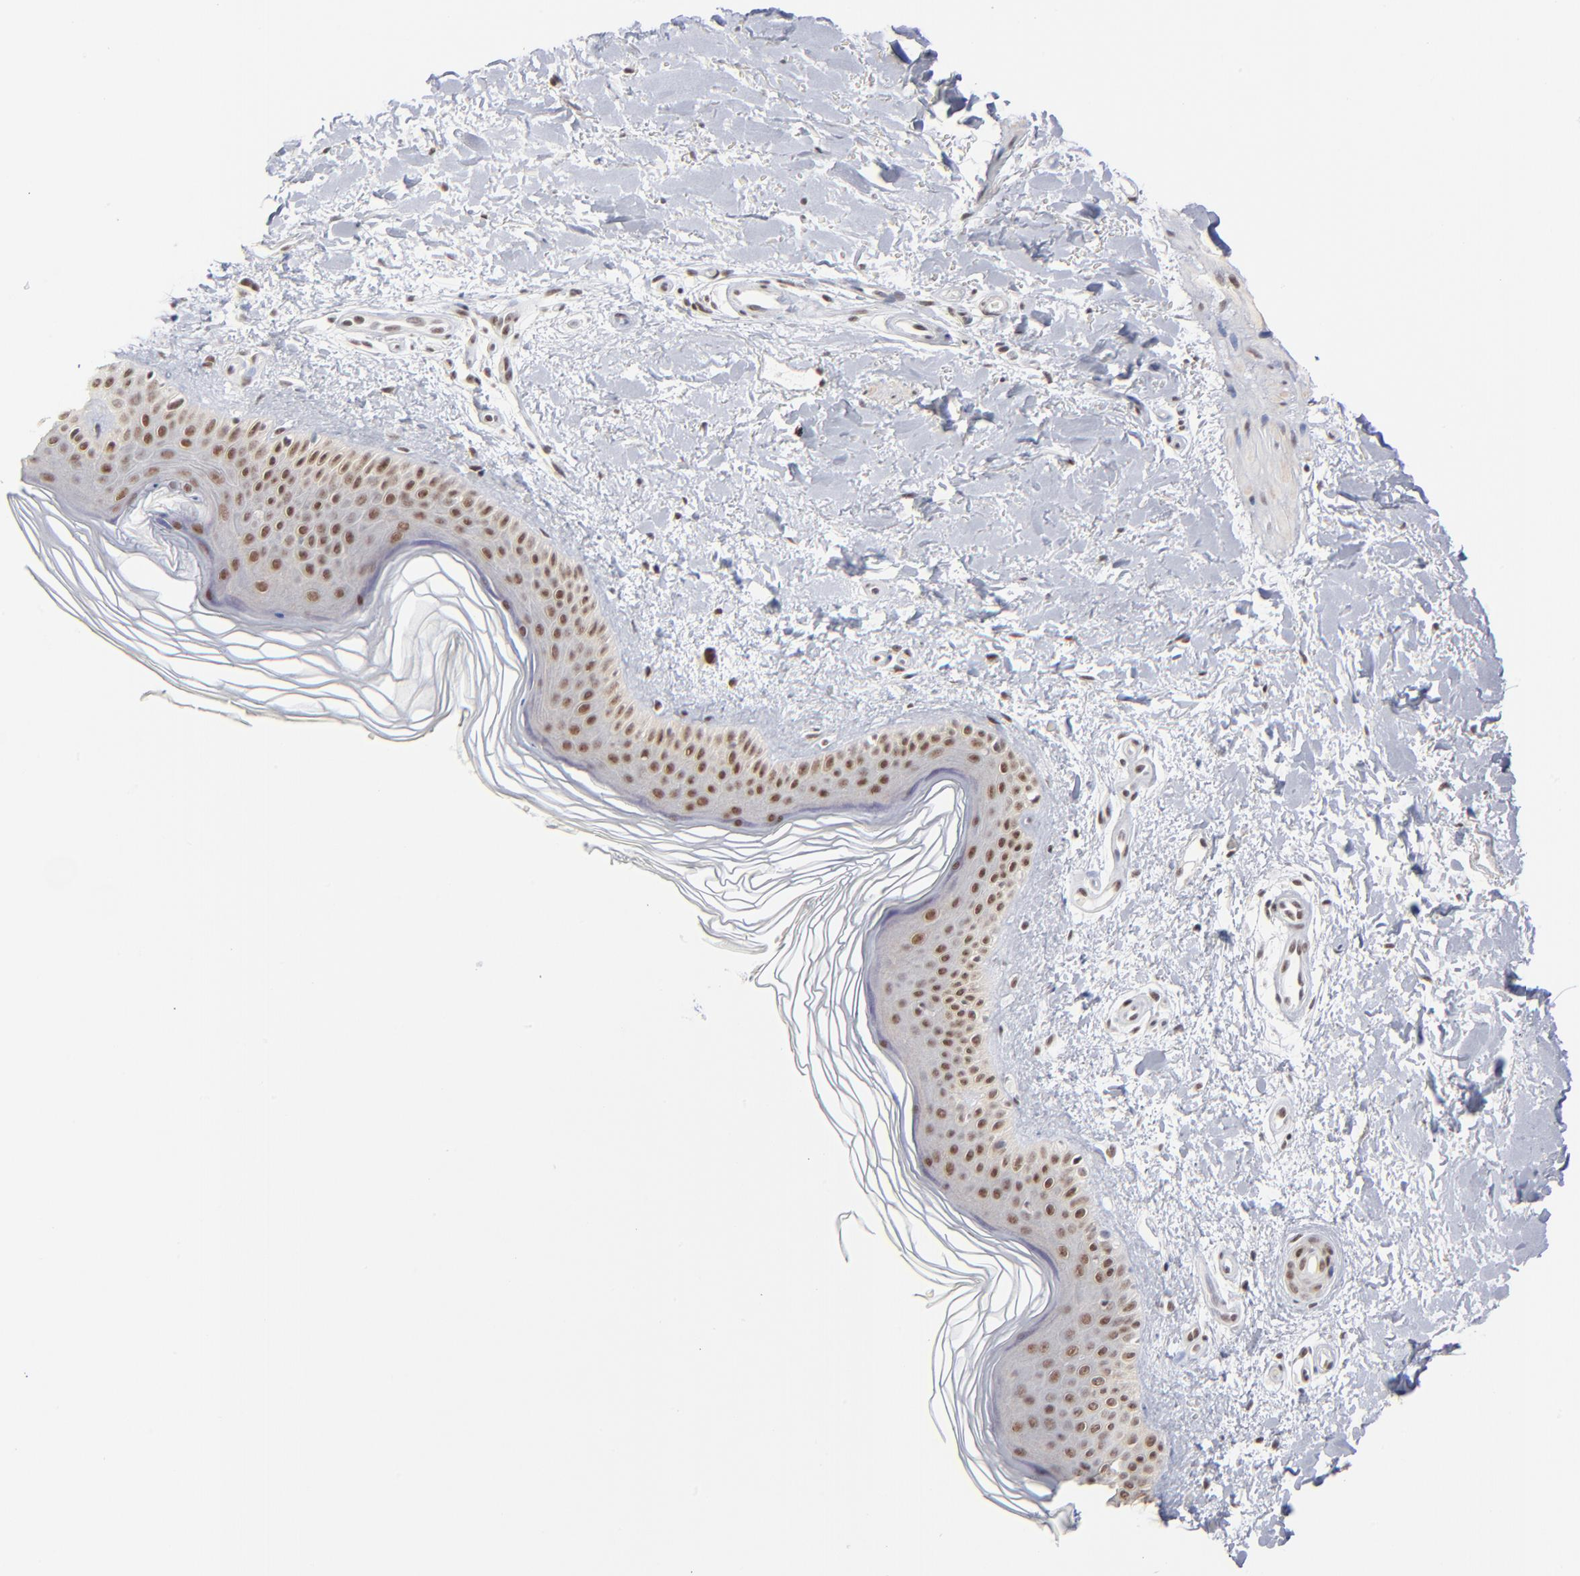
{"staining": {"intensity": "moderate", "quantity": "<25%", "location": "nuclear"}, "tissue": "skin", "cell_type": "Fibroblasts", "image_type": "normal", "snomed": [{"axis": "morphology", "description": "Normal tissue, NOS"}, {"axis": "topography", "description": "Skin"}], "caption": "Immunohistochemical staining of benign skin reveals moderate nuclear protein positivity in about <25% of fibroblasts. Ihc stains the protein of interest in brown and the nuclei are stained blue.", "gene": "ZNF143", "patient": {"sex": "female", "age": 19}}